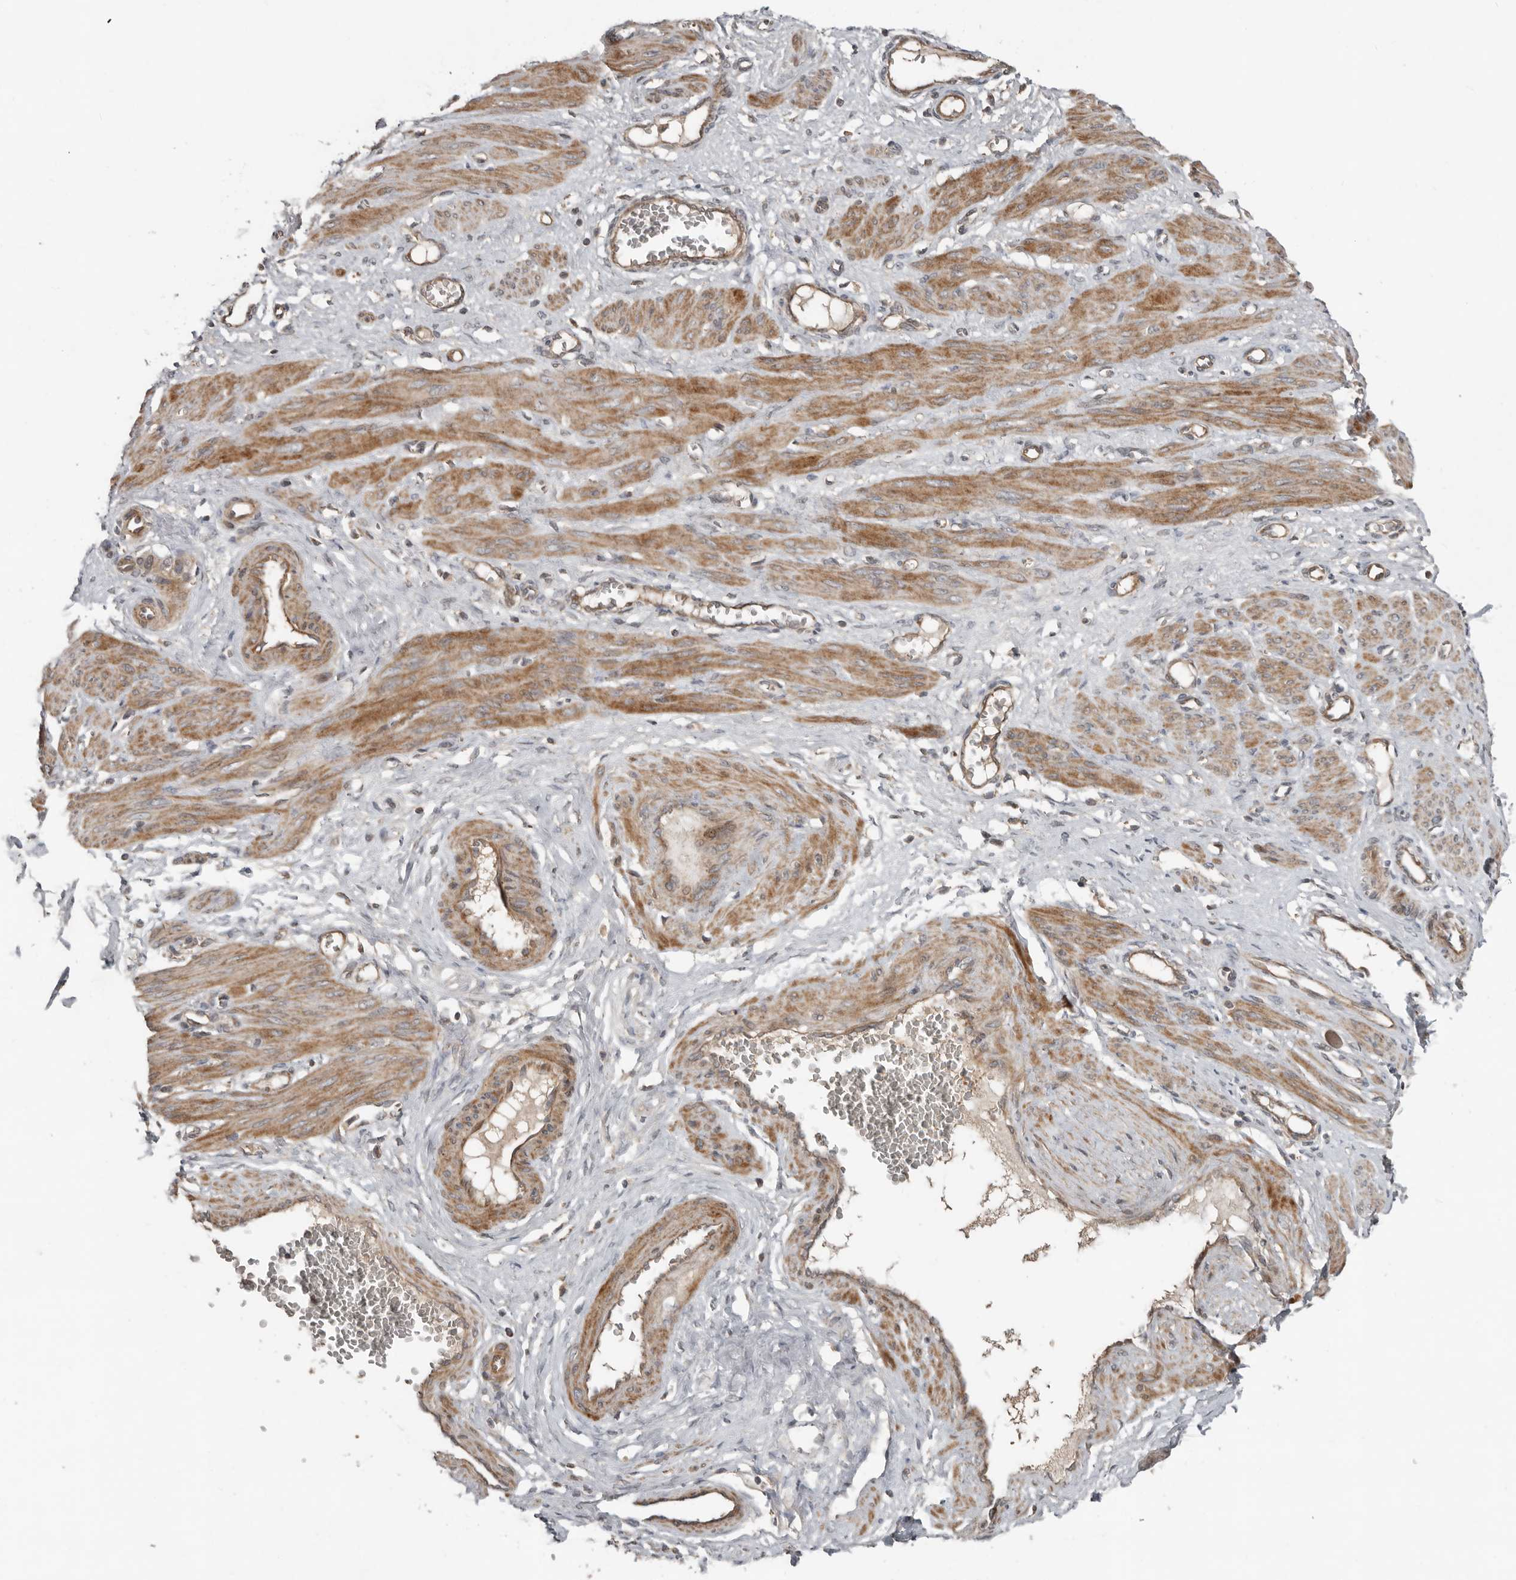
{"staining": {"intensity": "moderate", "quantity": ">75%", "location": "cytoplasmic/membranous"}, "tissue": "smooth muscle", "cell_type": "Smooth muscle cells", "image_type": "normal", "snomed": [{"axis": "morphology", "description": "Normal tissue, NOS"}, {"axis": "topography", "description": "Endometrium"}], "caption": "An IHC histopathology image of normal tissue is shown. Protein staining in brown highlights moderate cytoplasmic/membranous positivity in smooth muscle within smooth muscle cells. (brown staining indicates protein expression, while blue staining denotes nuclei).", "gene": "SLC6A7", "patient": {"sex": "female", "age": 33}}